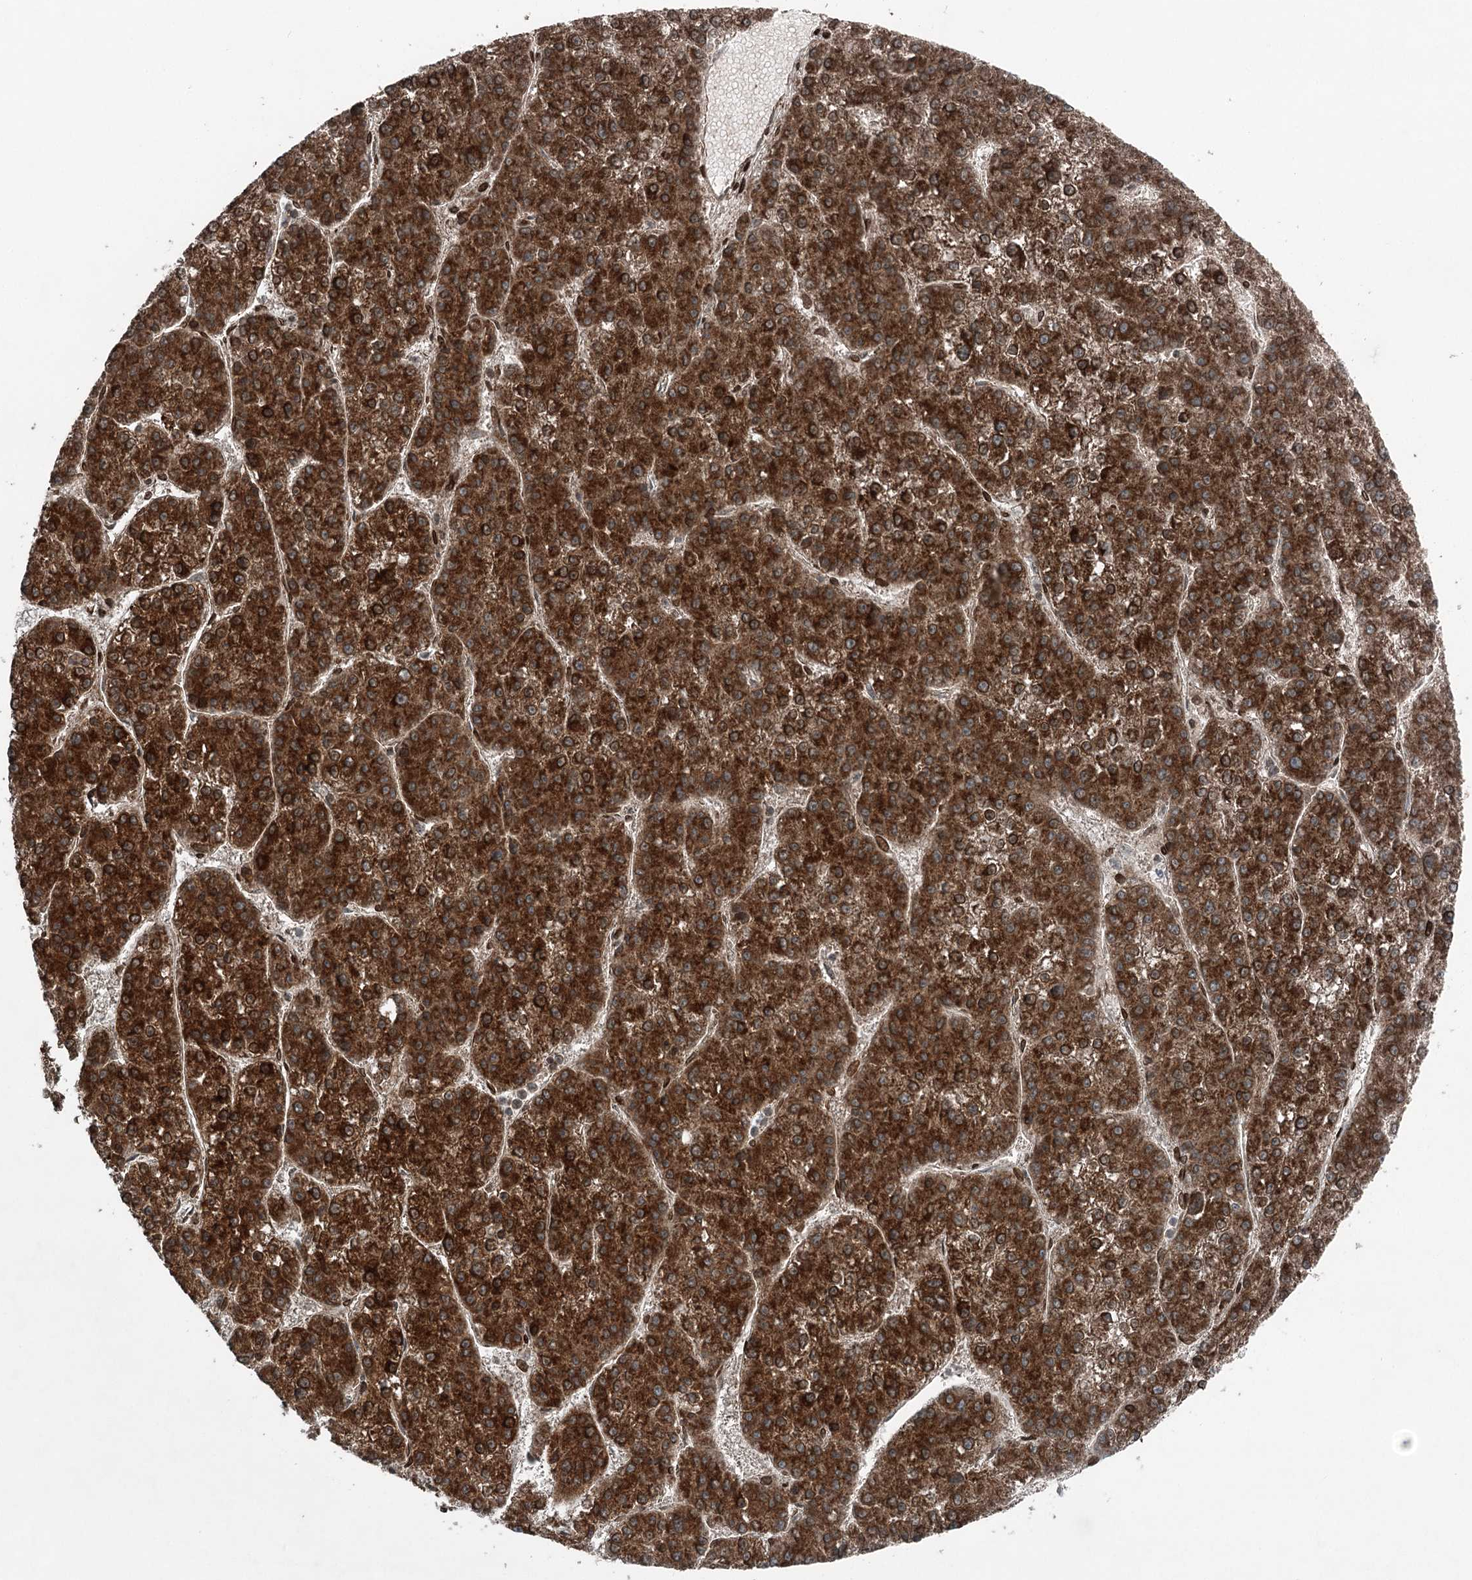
{"staining": {"intensity": "strong", "quantity": ">75%", "location": "cytoplasmic/membranous"}, "tissue": "liver cancer", "cell_type": "Tumor cells", "image_type": "cancer", "snomed": [{"axis": "morphology", "description": "Carcinoma, Hepatocellular, NOS"}, {"axis": "topography", "description": "Liver"}], "caption": "This image shows liver cancer stained with immunohistochemistry to label a protein in brown. The cytoplasmic/membranous of tumor cells show strong positivity for the protein. Nuclei are counter-stained blue.", "gene": "BCKDHA", "patient": {"sex": "female", "age": 73}}